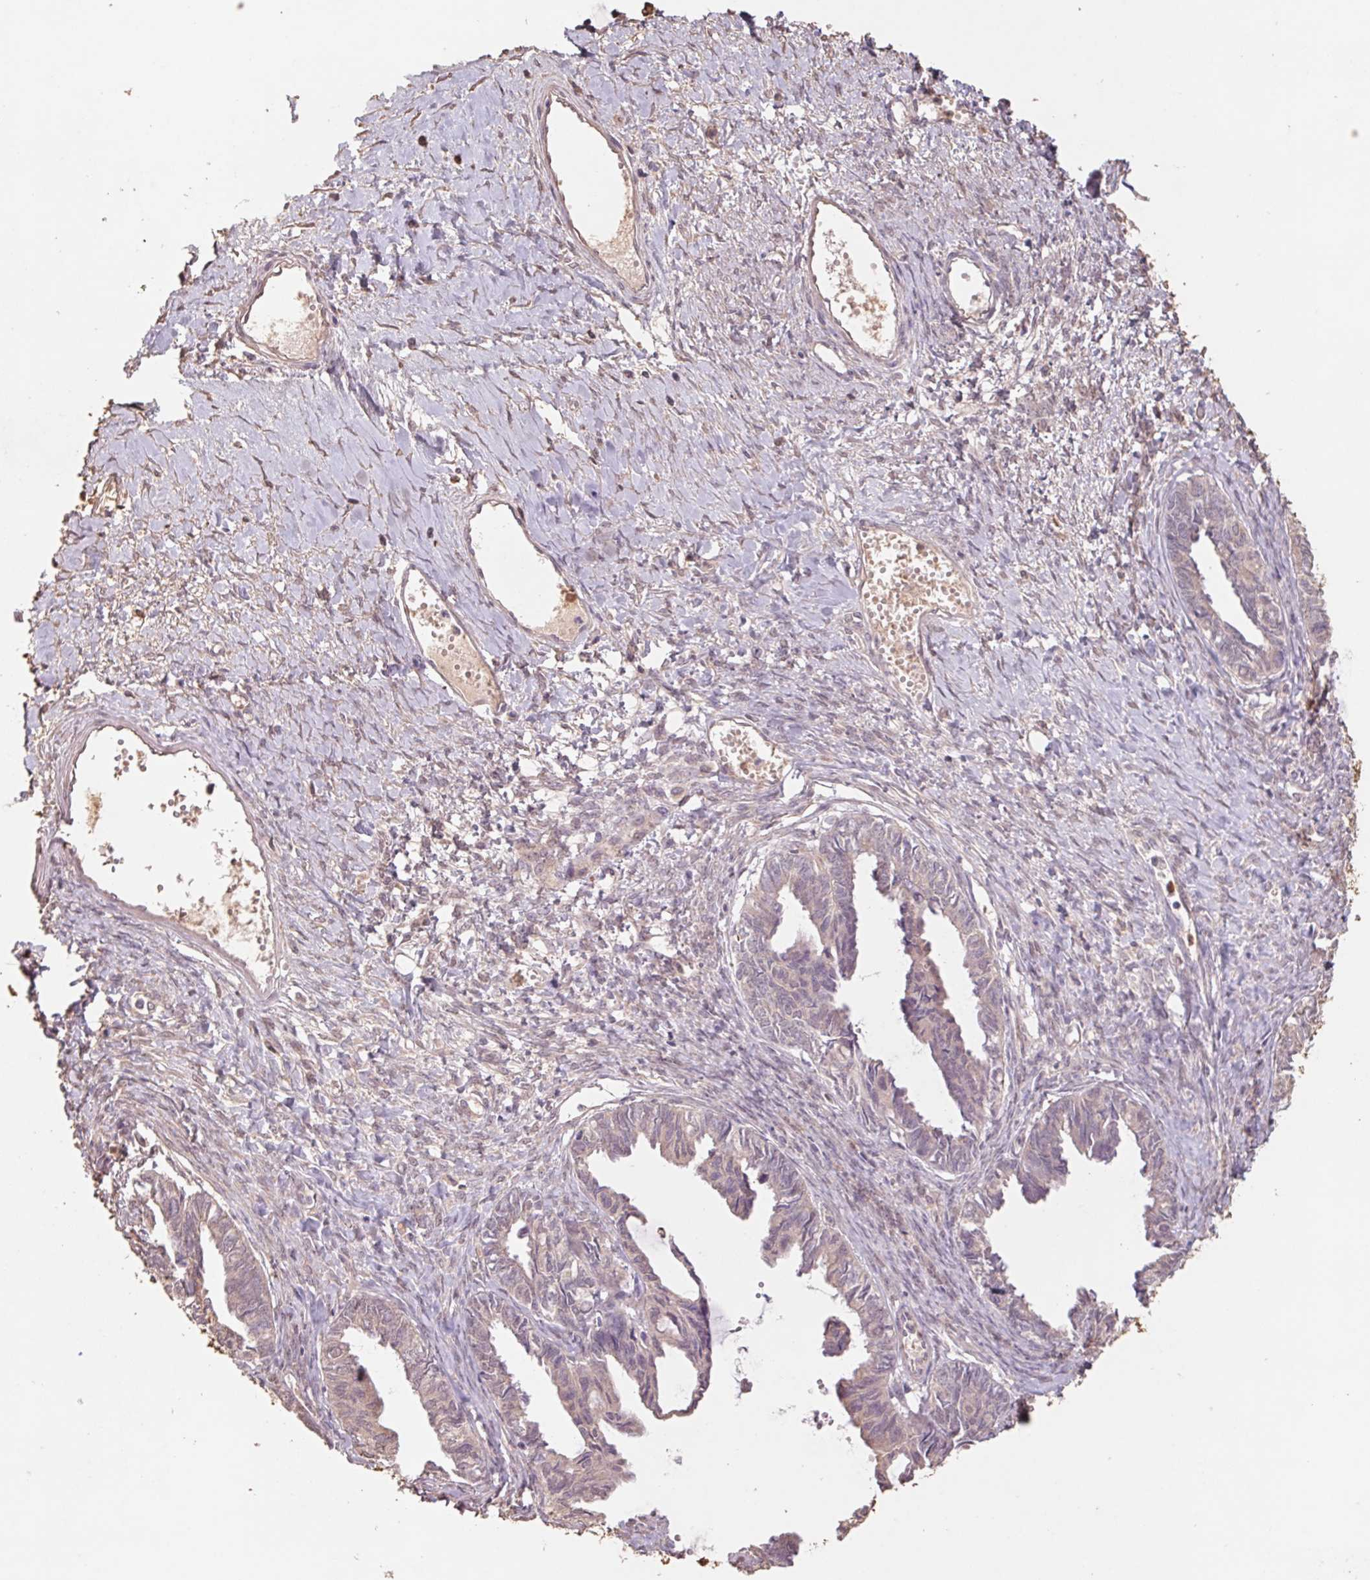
{"staining": {"intensity": "weak", "quantity": "25%-75%", "location": "cytoplasmic/membranous"}, "tissue": "ovarian cancer", "cell_type": "Tumor cells", "image_type": "cancer", "snomed": [{"axis": "morphology", "description": "Cystadenocarcinoma, mucinous, NOS"}, {"axis": "topography", "description": "Ovary"}], "caption": "A low amount of weak cytoplasmic/membranous expression is appreciated in about 25%-75% of tumor cells in ovarian cancer tissue.", "gene": "GRM2", "patient": {"sex": "female", "age": 61}}